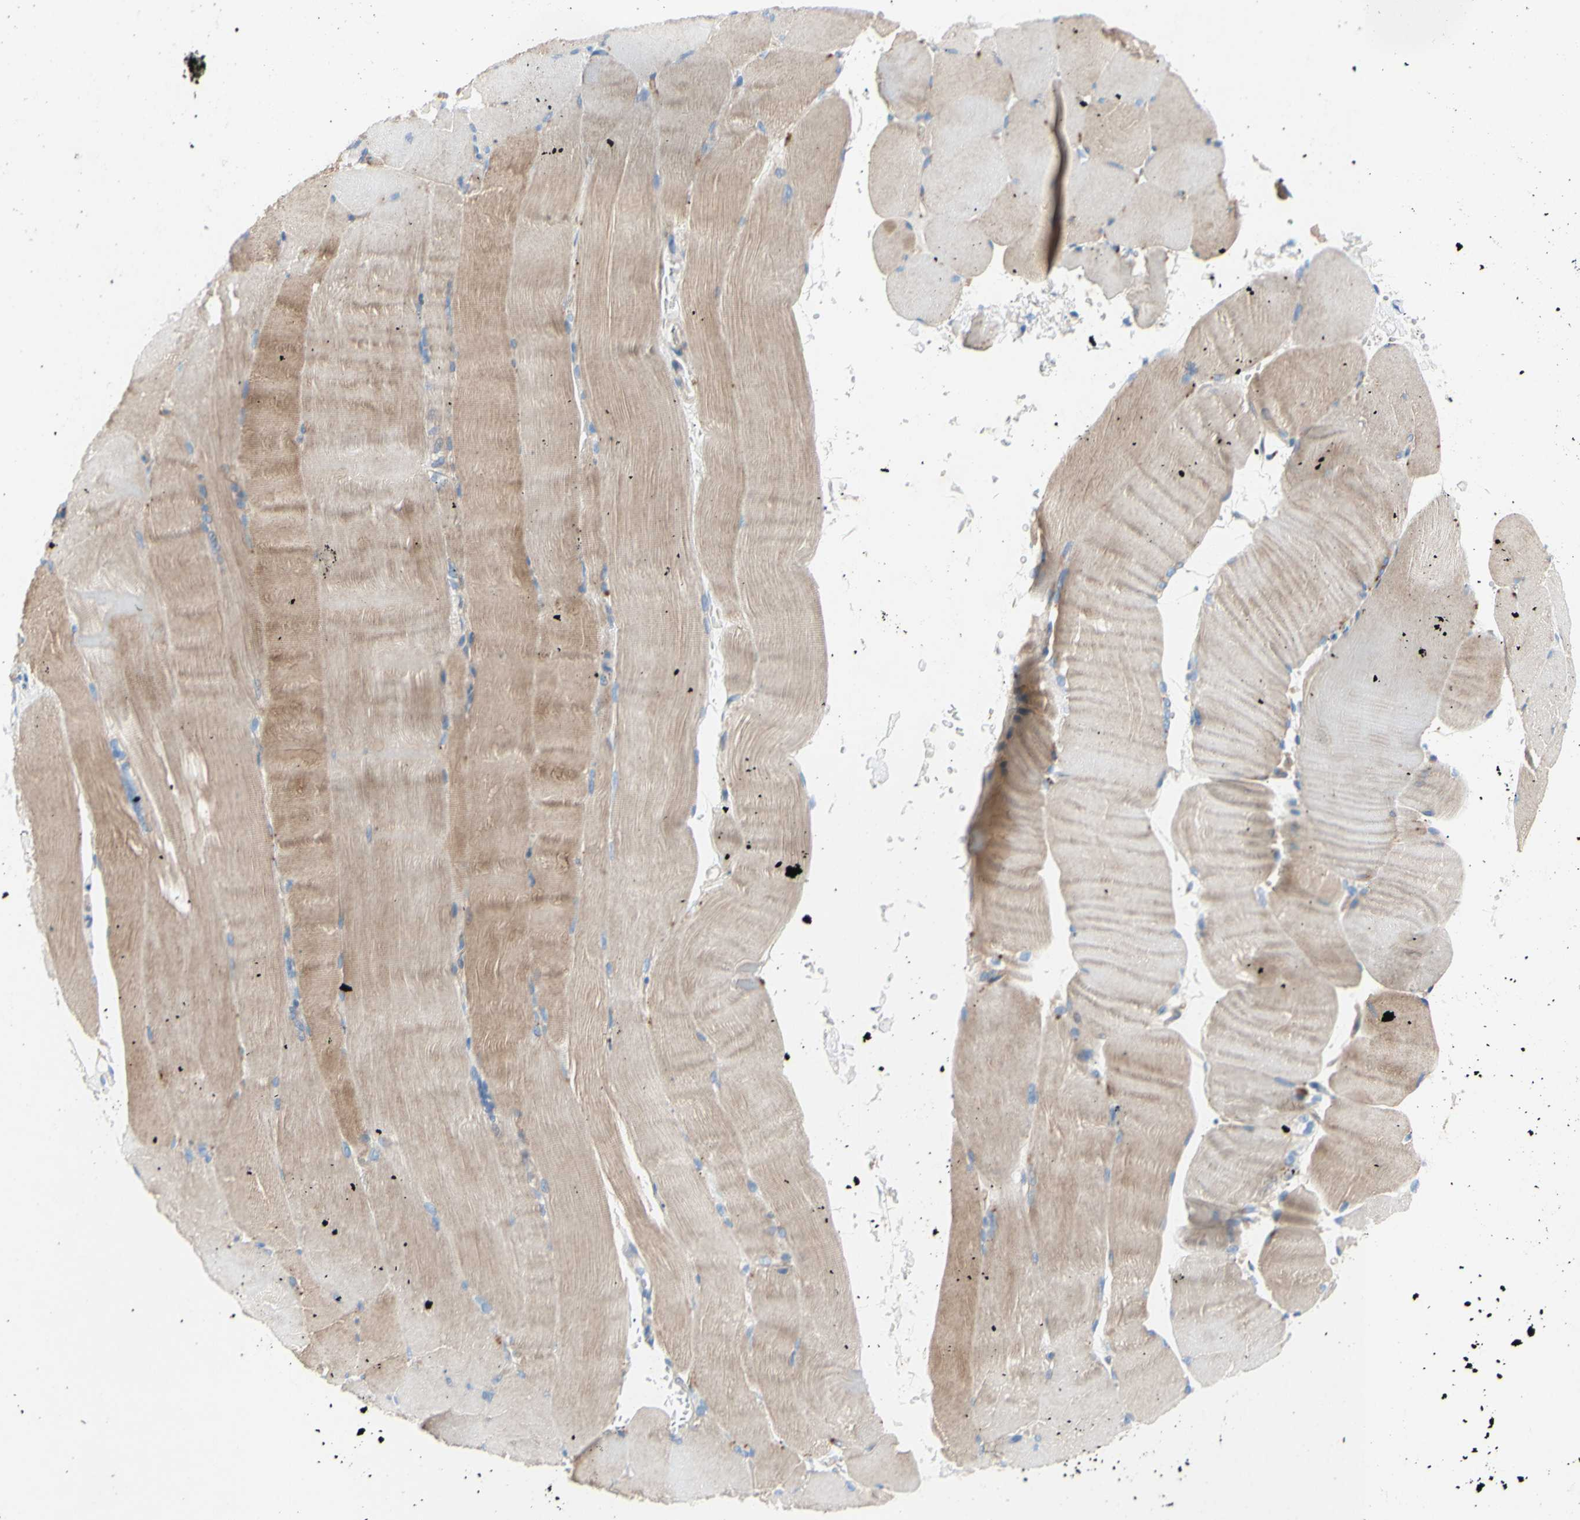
{"staining": {"intensity": "weak", "quantity": ">75%", "location": "cytoplasmic/membranous"}, "tissue": "skeletal muscle", "cell_type": "Myocytes", "image_type": "normal", "snomed": [{"axis": "morphology", "description": "Normal tissue, NOS"}, {"axis": "topography", "description": "Skin"}, {"axis": "topography", "description": "Skeletal muscle"}], "caption": "Weak cytoplasmic/membranous positivity for a protein is present in approximately >75% of myocytes of normal skeletal muscle using immunohistochemistry.", "gene": "TMIGD2", "patient": {"sex": "male", "age": 83}}